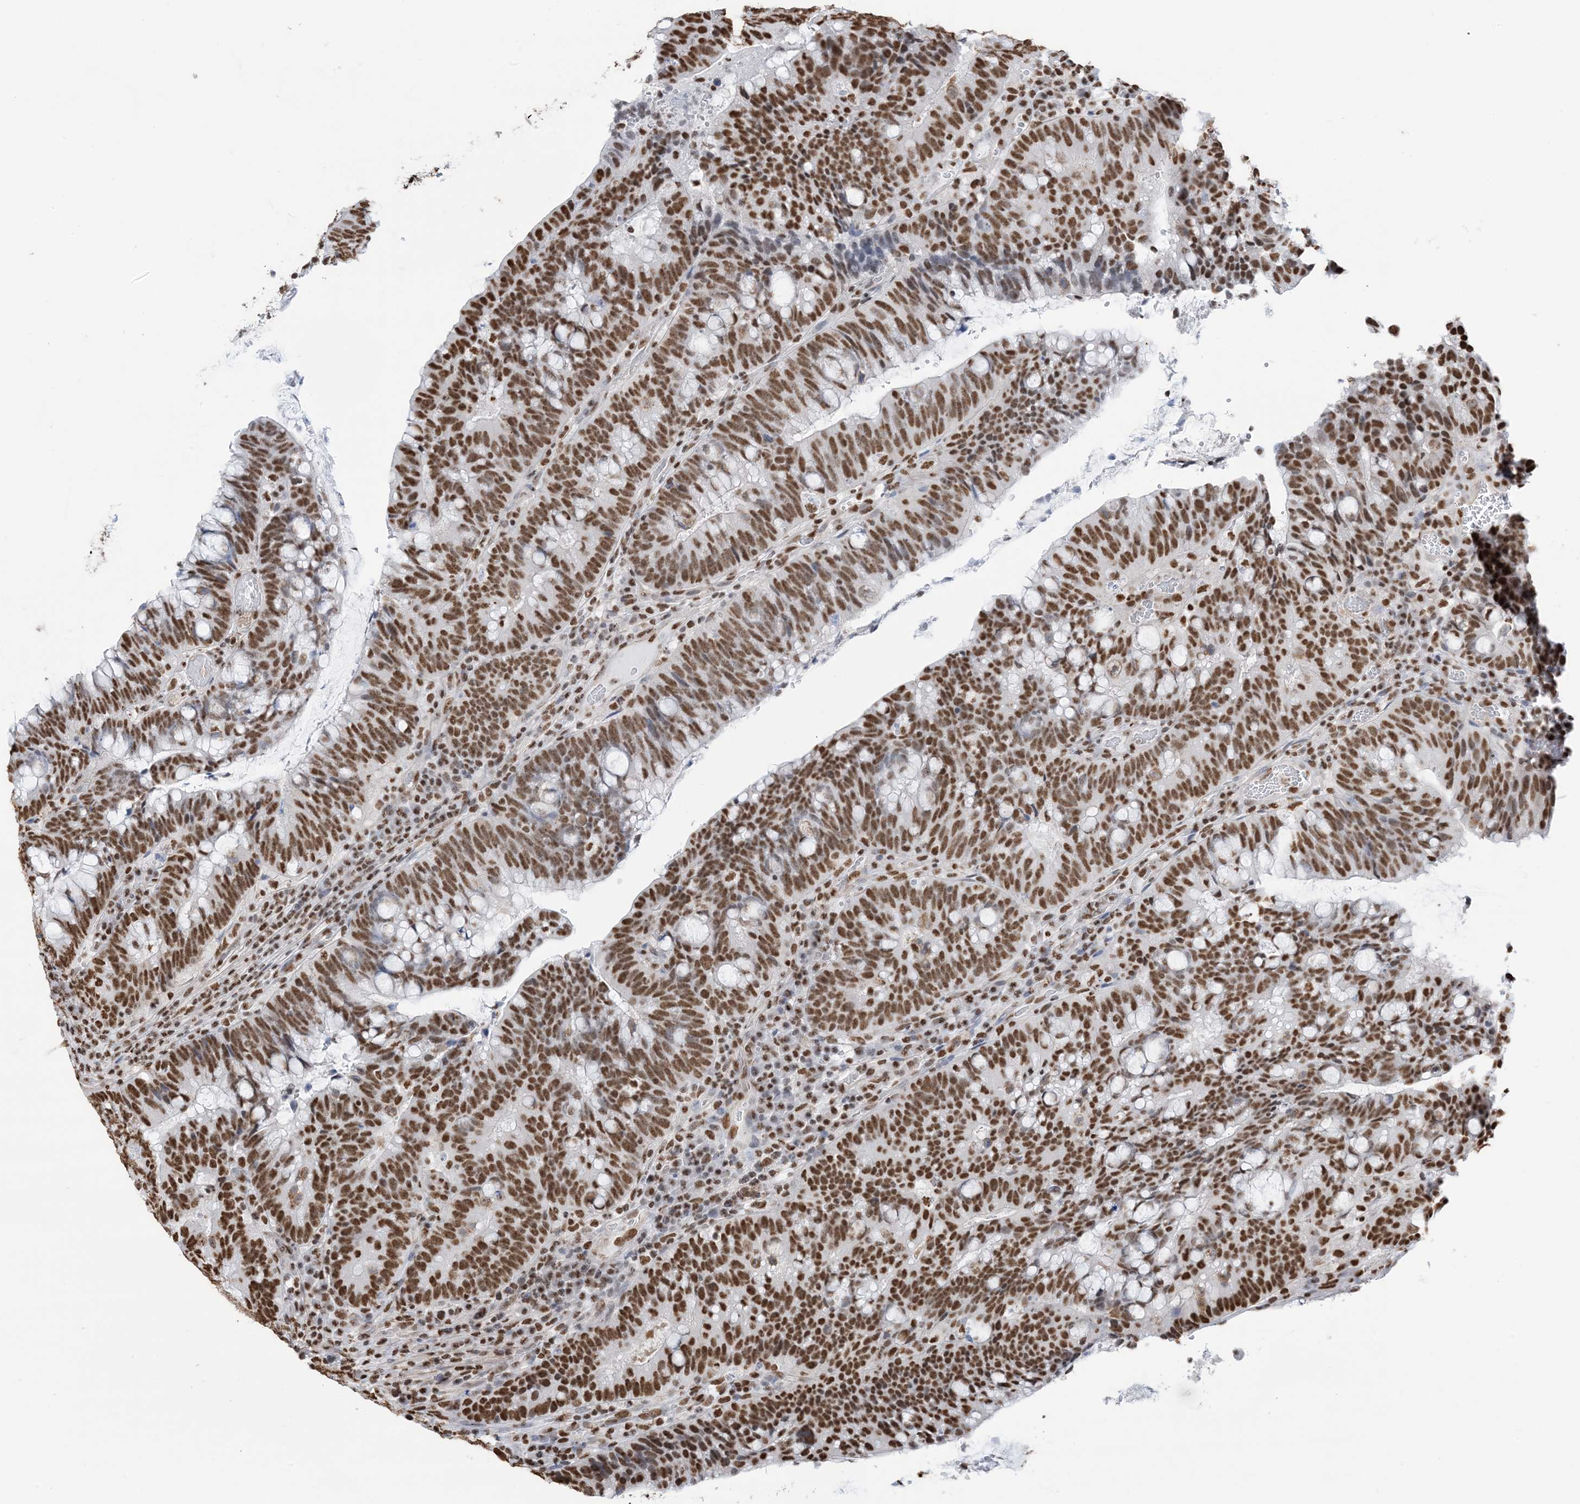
{"staining": {"intensity": "strong", "quantity": ">75%", "location": "nuclear"}, "tissue": "colorectal cancer", "cell_type": "Tumor cells", "image_type": "cancer", "snomed": [{"axis": "morphology", "description": "Adenocarcinoma, NOS"}, {"axis": "topography", "description": "Colon"}], "caption": "Colorectal adenocarcinoma was stained to show a protein in brown. There is high levels of strong nuclear positivity in approximately >75% of tumor cells.", "gene": "ZNF792", "patient": {"sex": "female", "age": 66}}